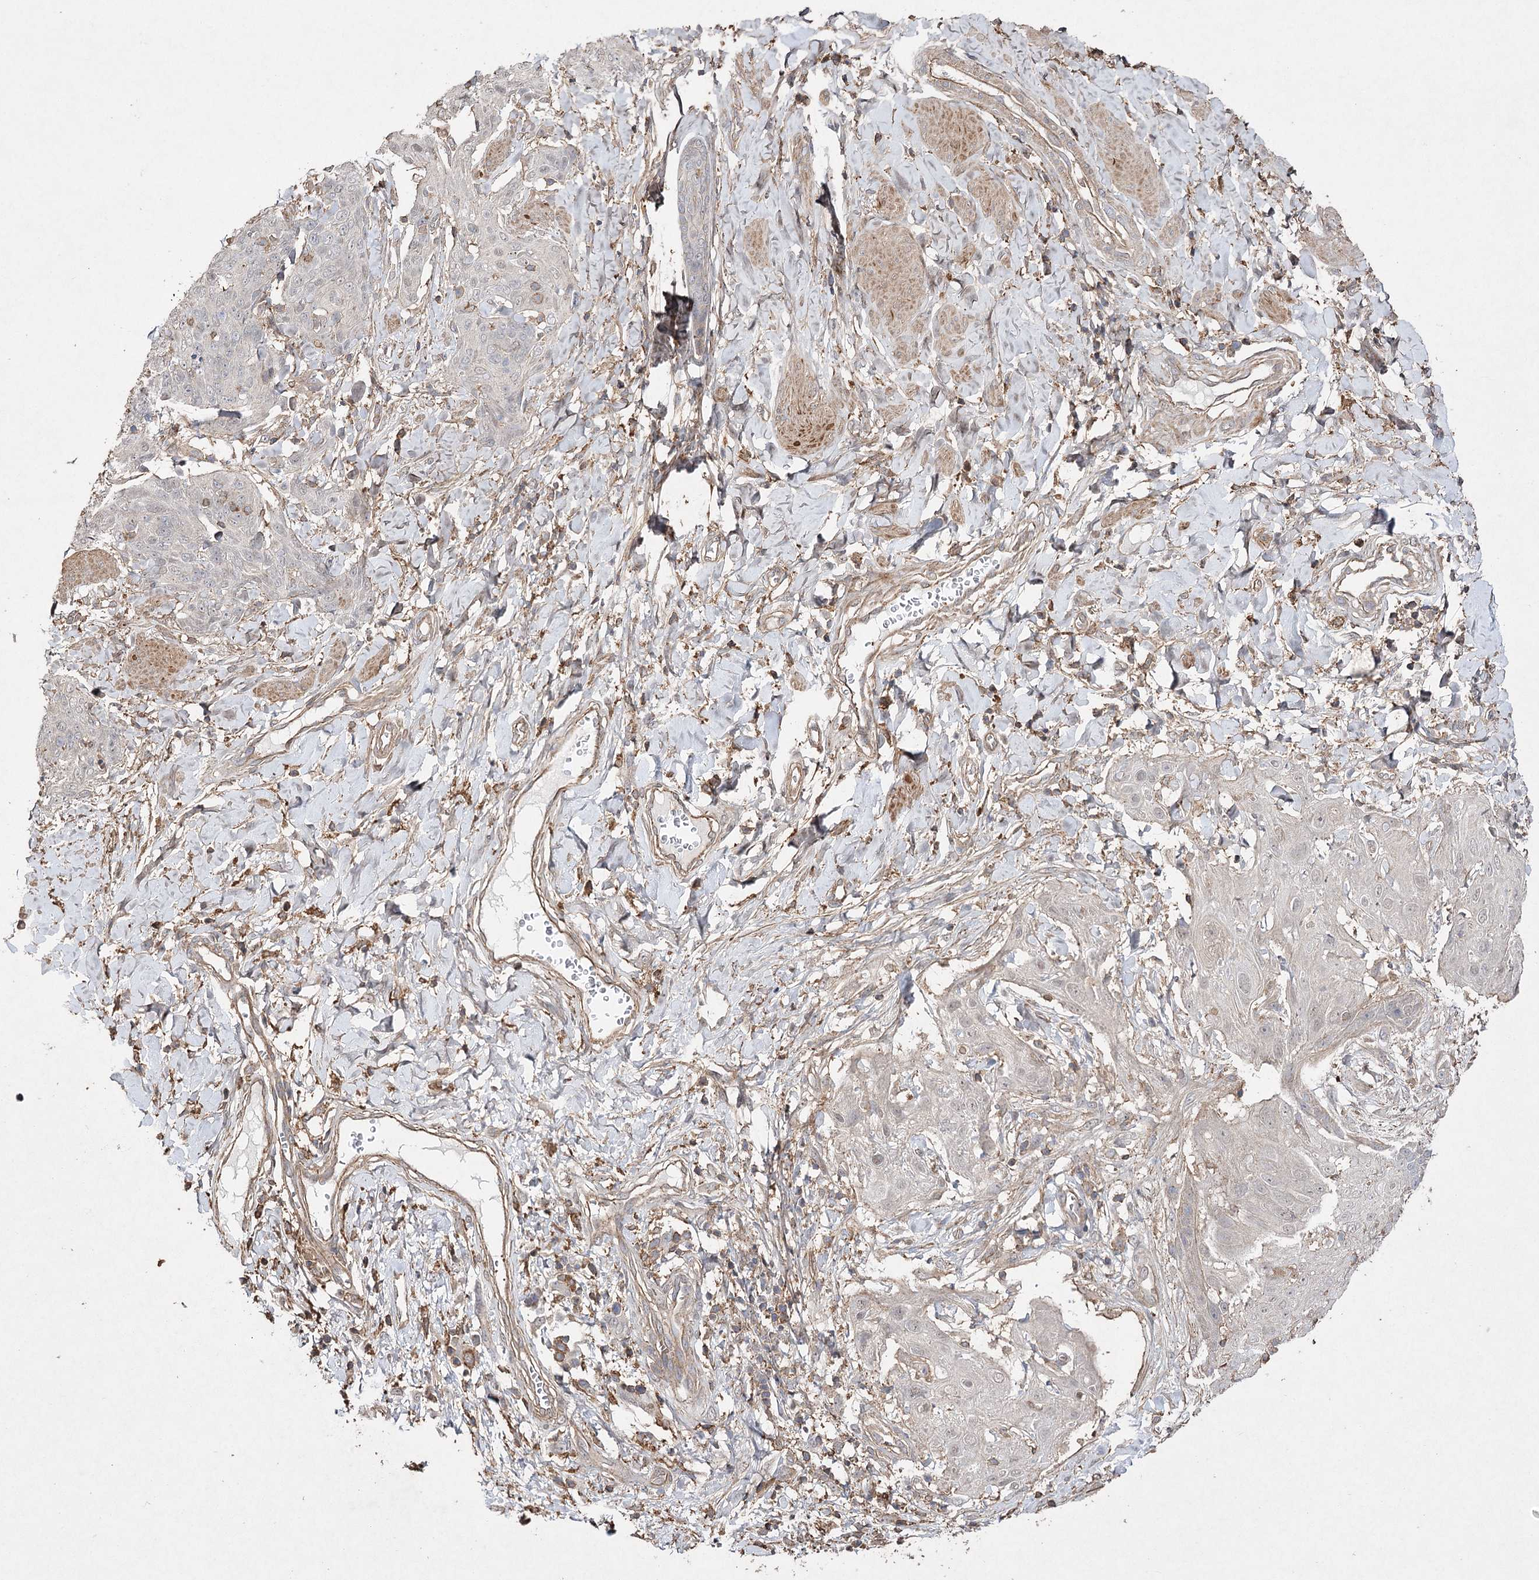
{"staining": {"intensity": "negative", "quantity": "none", "location": "none"}, "tissue": "skin cancer", "cell_type": "Tumor cells", "image_type": "cancer", "snomed": [{"axis": "morphology", "description": "Squamous cell carcinoma, NOS"}, {"axis": "topography", "description": "Skin"}, {"axis": "topography", "description": "Vulva"}], "caption": "The micrograph shows no staining of tumor cells in squamous cell carcinoma (skin).", "gene": "OBSL1", "patient": {"sex": "female", "age": 85}}